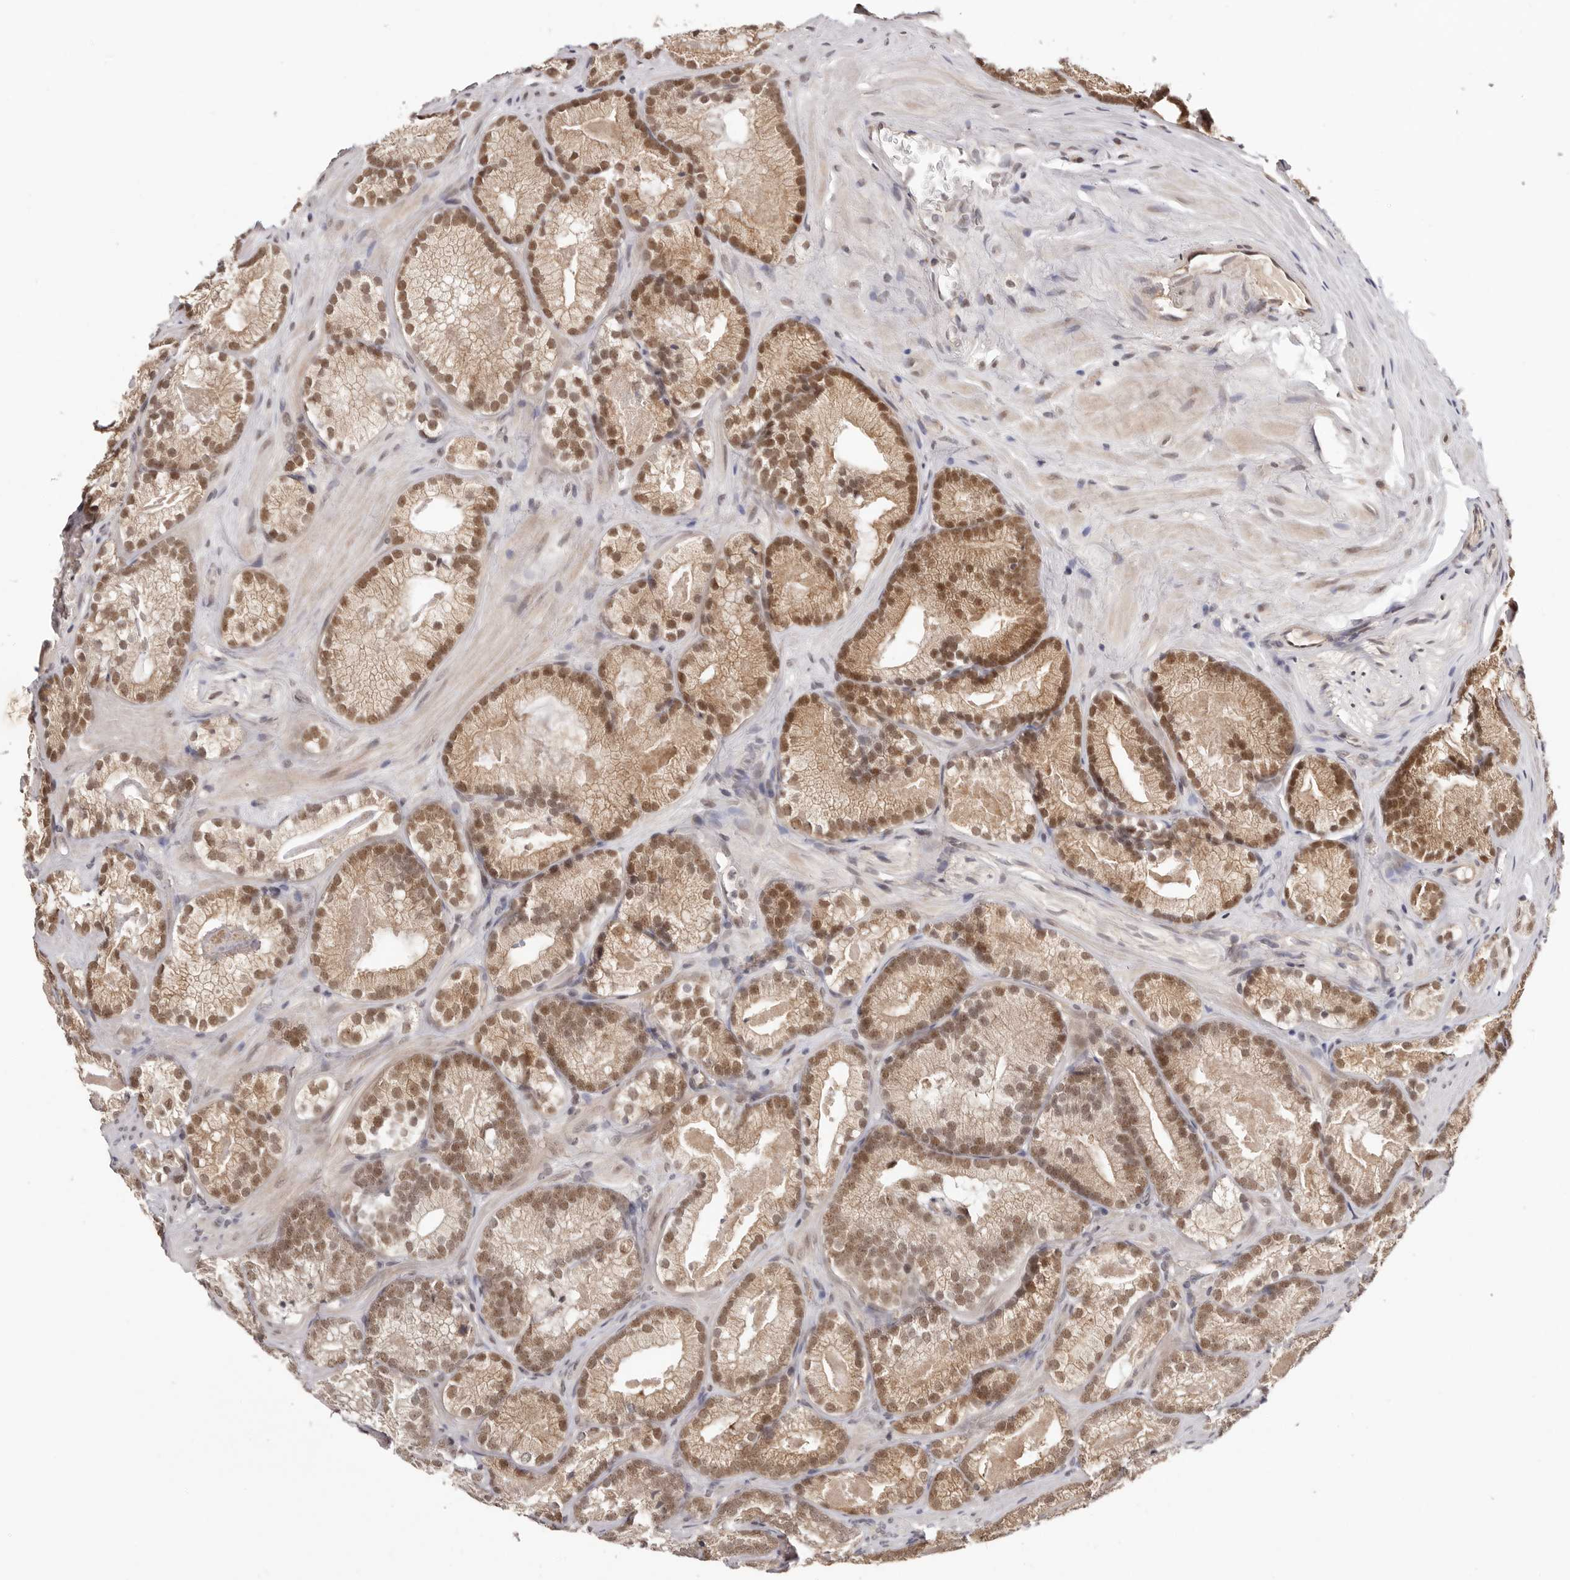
{"staining": {"intensity": "moderate", "quantity": ">75%", "location": "cytoplasmic/membranous,nuclear"}, "tissue": "prostate cancer", "cell_type": "Tumor cells", "image_type": "cancer", "snomed": [{"axis": "morphology", "description": "Adenocarcinoma, Low grade"}, {"axis": "topography", "description": "Prostate"}], "caption": "Protein staining of prostate cancer (low-grade adenocarcinoma) tissue reveals moderate cytoplasmic/membranous and nuclear expression in about >75% of tumor cells.", "gene": "MED8", "patient": {"sex": "male", "age": 72}}